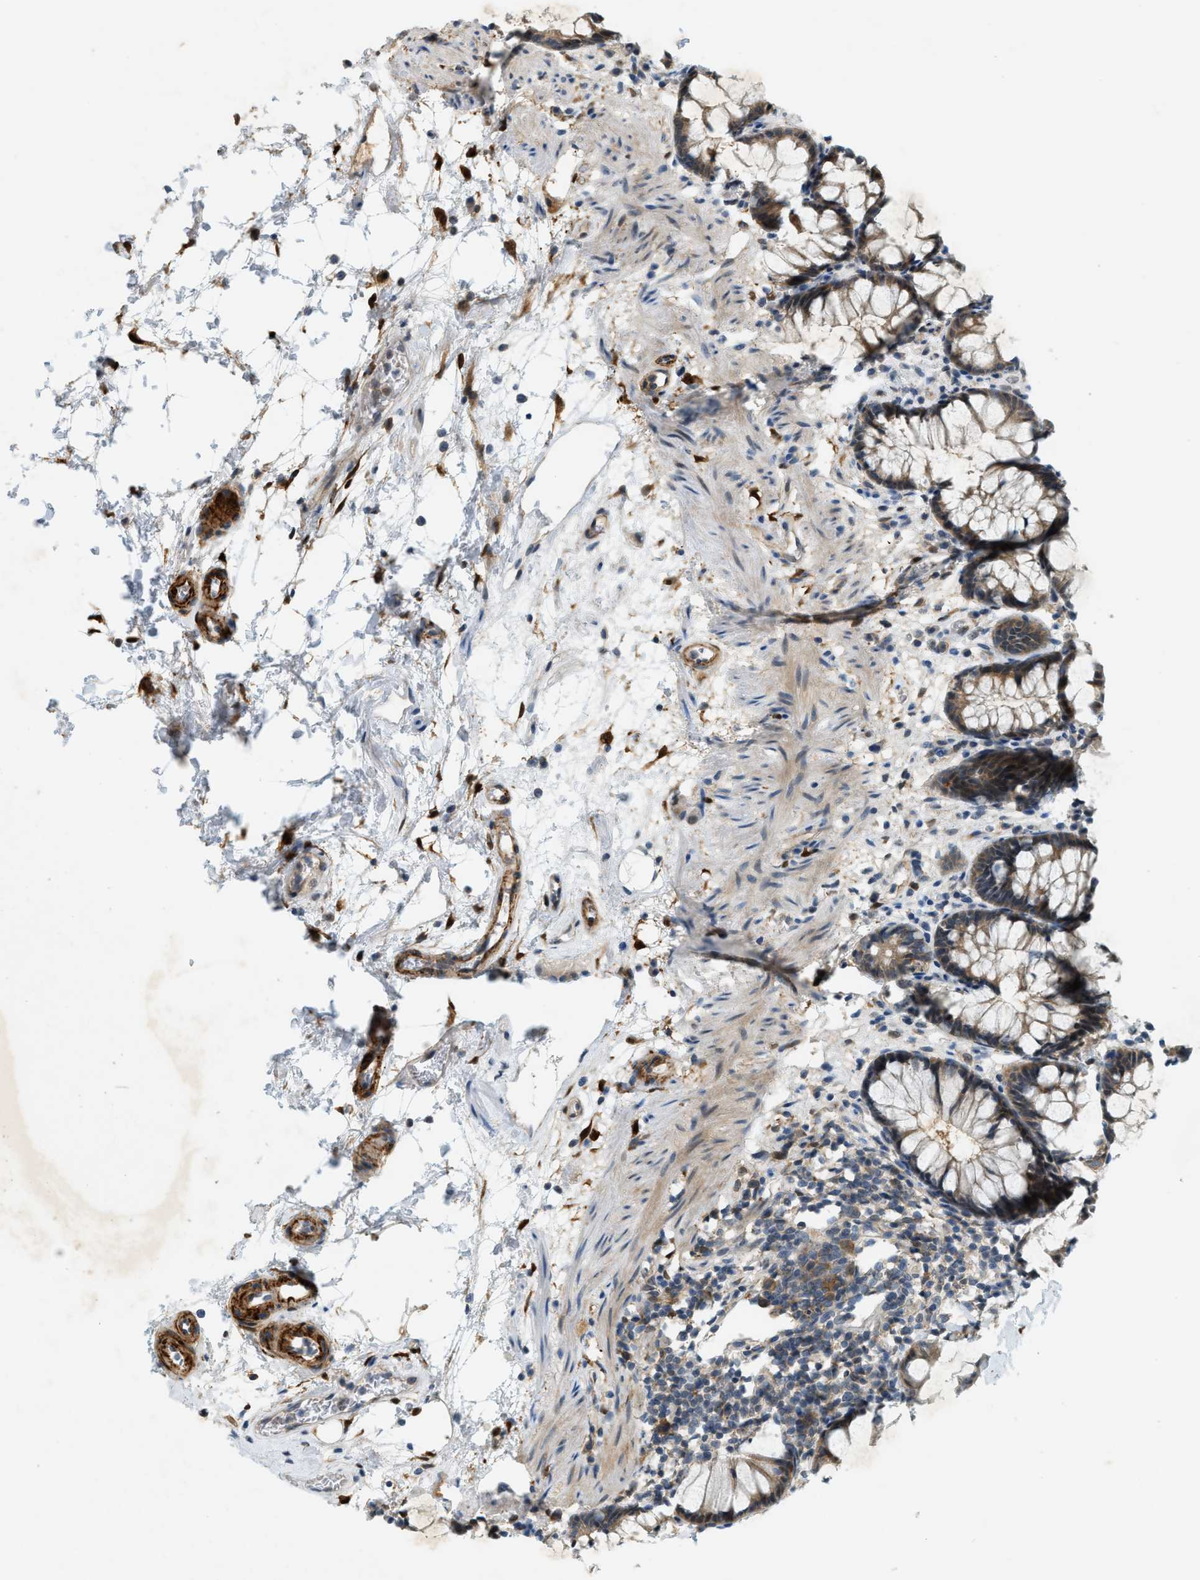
{"staining": {"intensity": "moderate", "quantity": ">75%", "location": "cytoplasmic/membranous"}, "tissue": "rectum", "cell_type": "Glandular cells", "image_type": "normal", "snomed": [{"axis": "morphology", "description": "Normal tissue, NOS"}, {"axis": "topography", "description": "Rectum"}], "caption": "Benign rectum displays moderate cytoplasmic/membranous positivity in approximately >75% of glandular cells.", "gene": "PDCL3", "patient": {"sex": "male", "age": 64}}